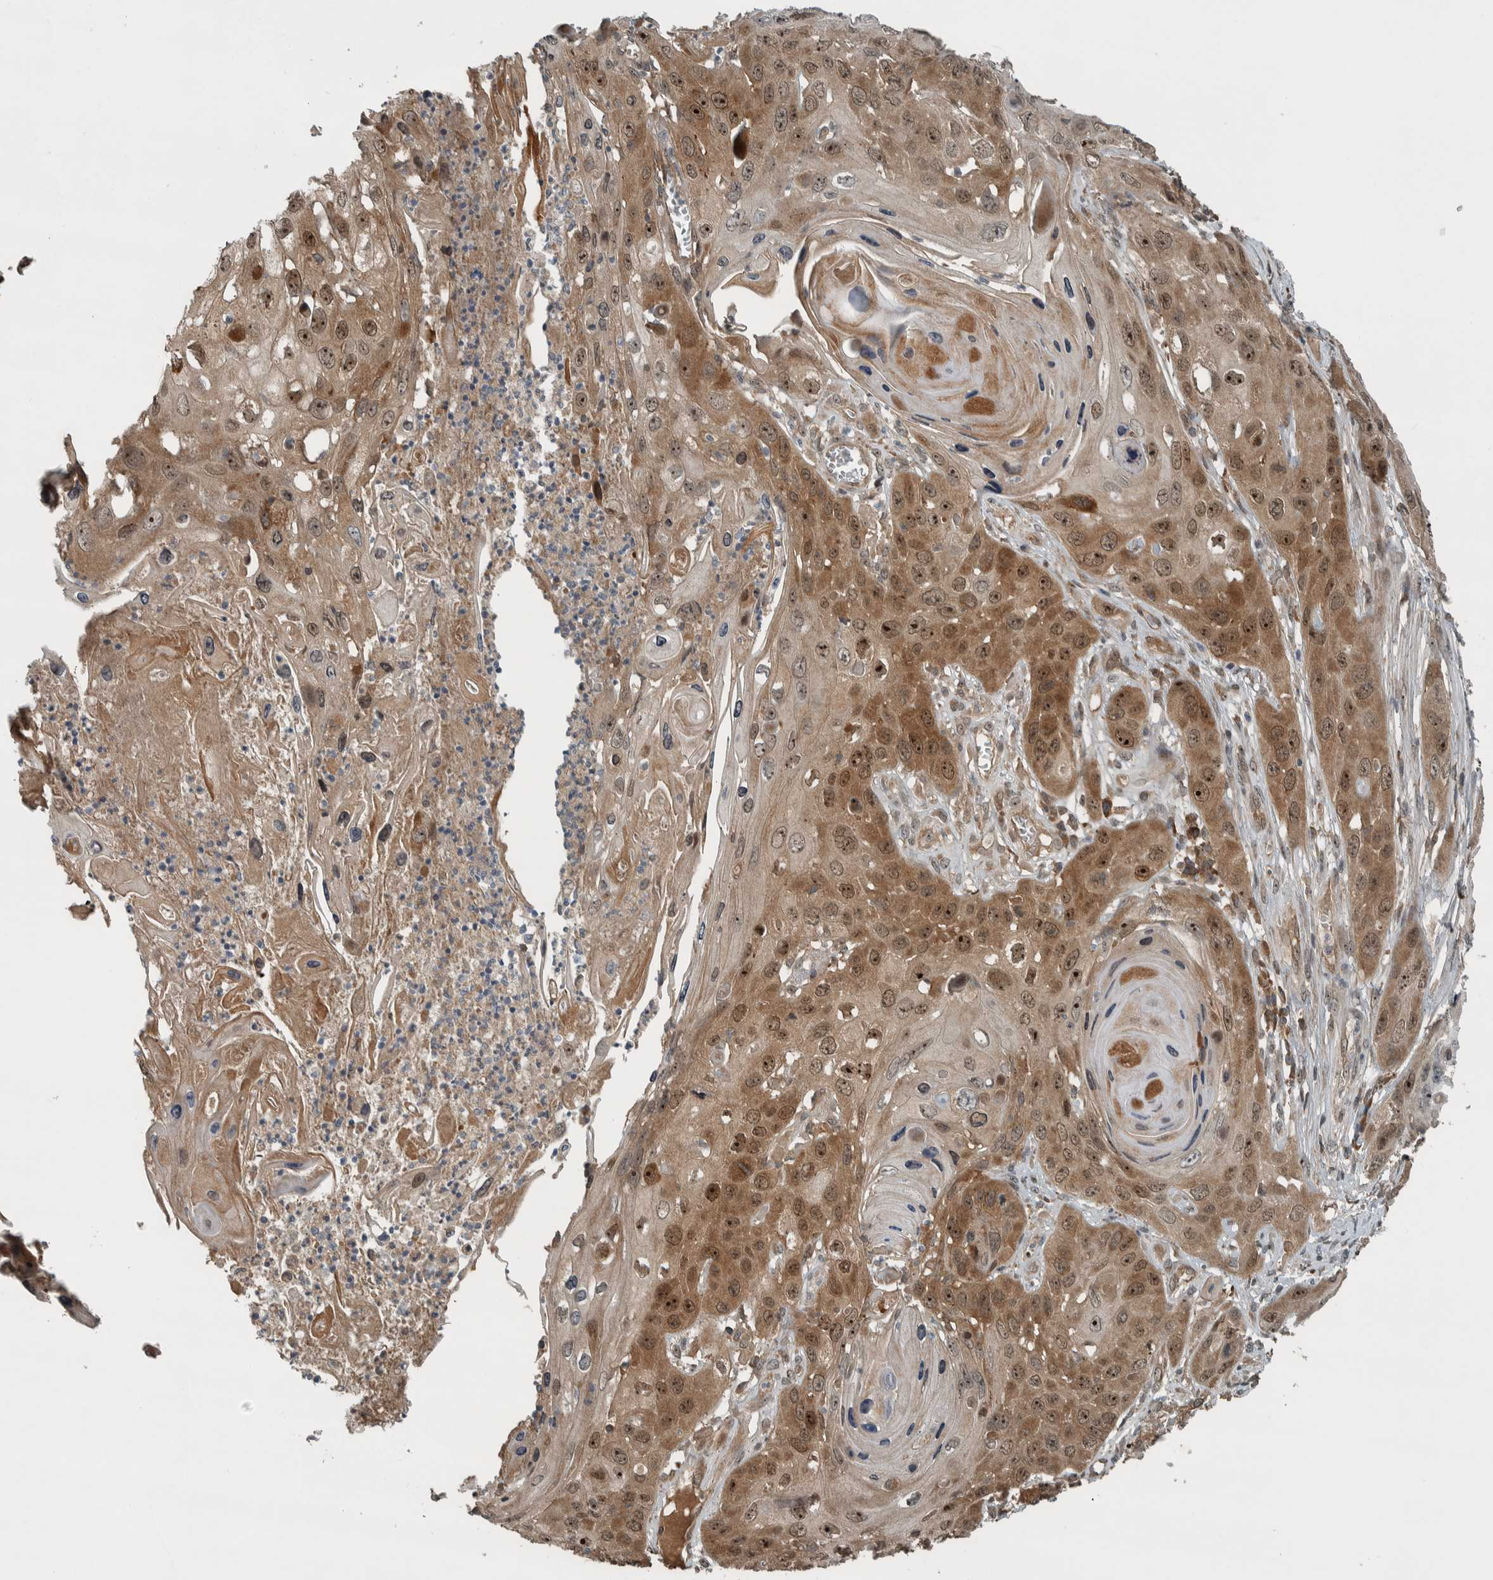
{"staining": {"intensity": "moderate", "quantity": ">75%", "location": "cytoplasmic/membranous,nuclear"}, "tissue": "skin cancer", "cell_type": "Tumor cells", "image_type": "cancer", "snomed": [{"axis": "morphology", "description": "Squamous cell carcinoma, NOS"}, {"axis": "topography", "description": "Skin"}], "caption": "This image reveals immunohistochemistry (IHC) staining of human skin cancer, with medium moderate cytoplasmic/membranous and nuclear expression in approximately >75% of tumor cells.", "gene": "XPO5", "patient": {"sex": "male", "age": 55}}